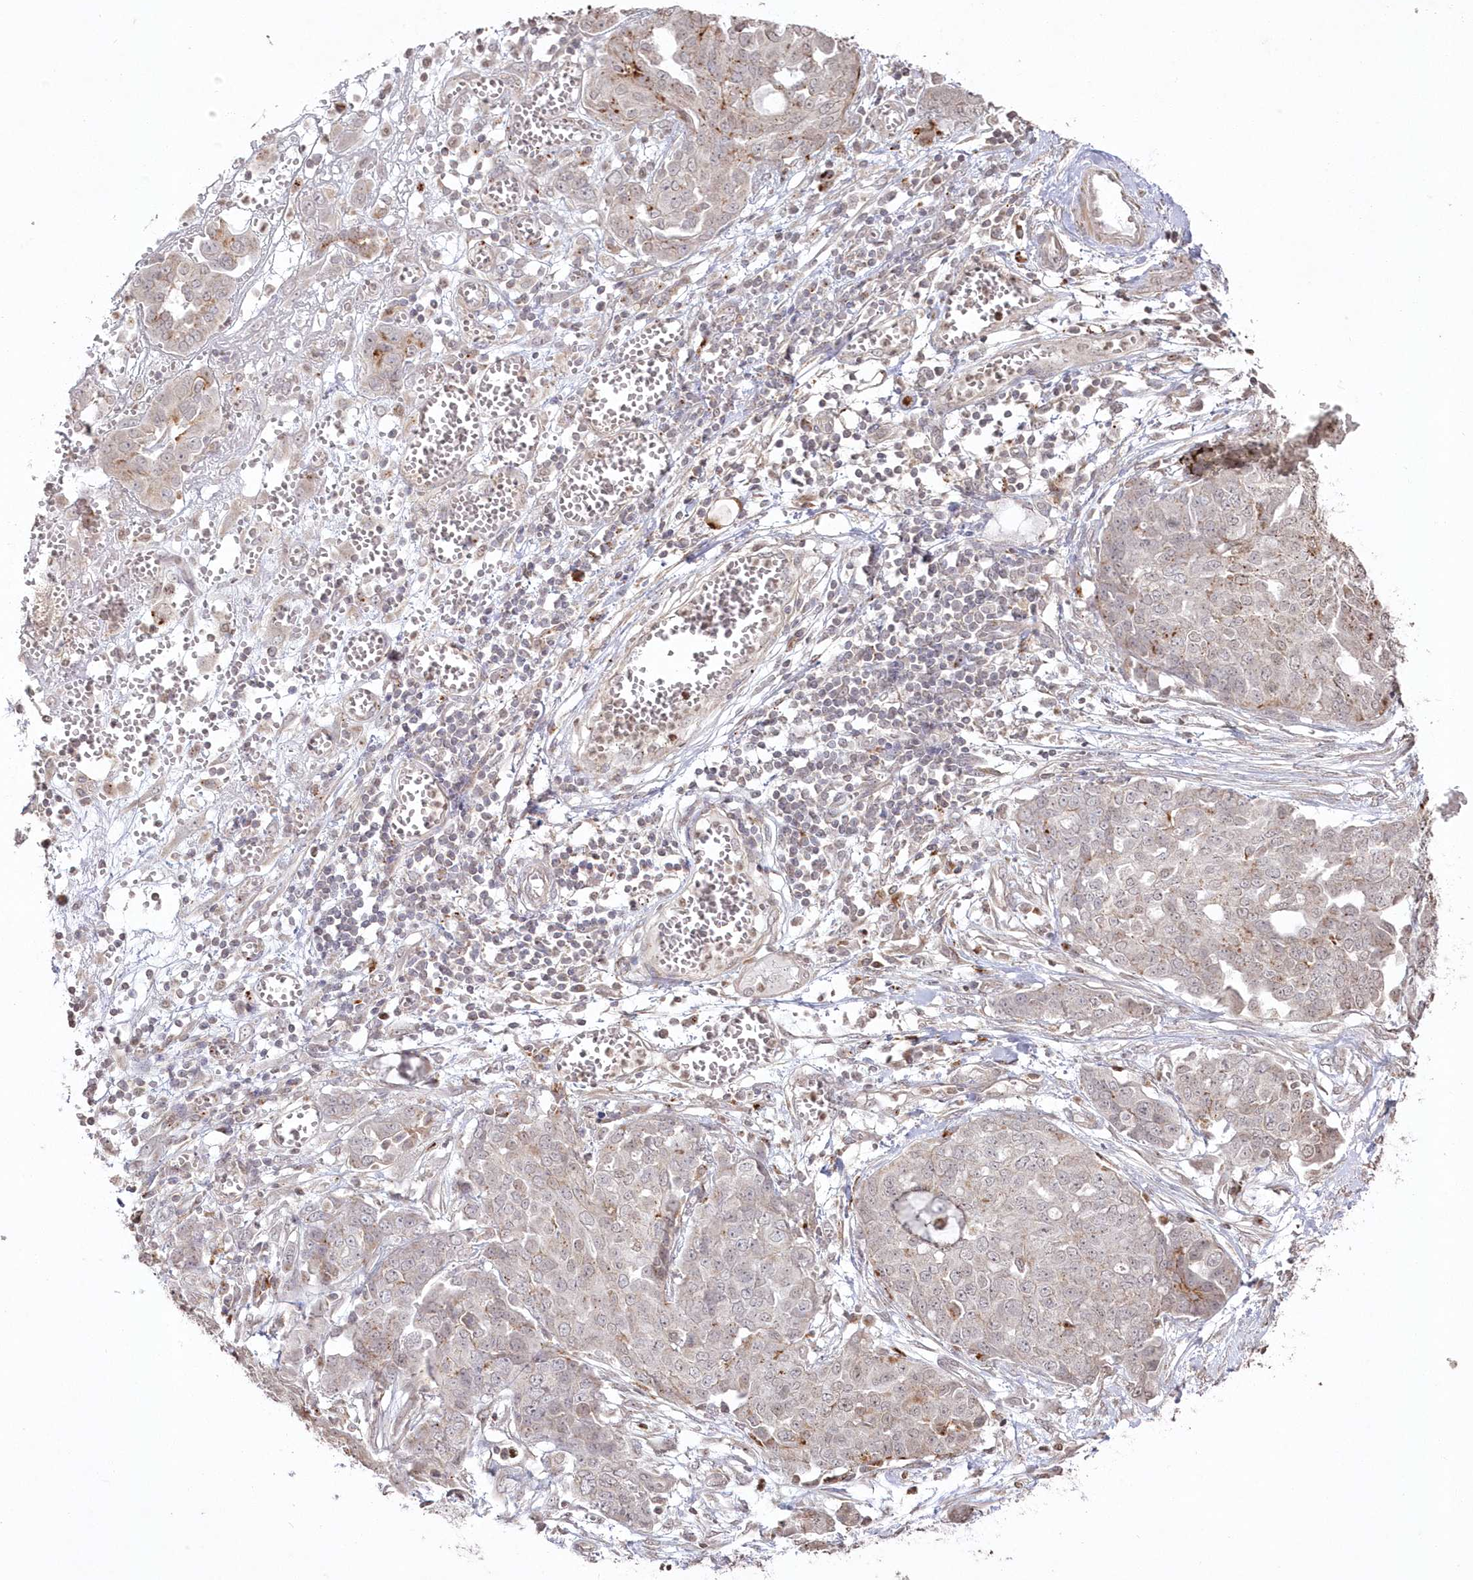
{"staining": {"intensity": "moderate", "quantity": "<25%", "location": "cytoplasmic/membranous"}, "tissue": "ovarian cancer", "cell_type": "Tumor cells", "image_type": "cancer", "snomed": [{"axis": "morphology", "description": "Cystadenocarcinoma, serous, NOS"}, {"axis": "topography", "description": "Soft tissue"}, {"axis": "topography", "description": "Ovary"}], "caption": "DAB immunohistochemical staining of human serous cystadenocarcinoma (ovarian) shows moderate cytoplasmic/membranous protein expression in approximately <25% of tumor cells.", "gene": "ARSB", "patient": {"sex": "female", "age": 57}}